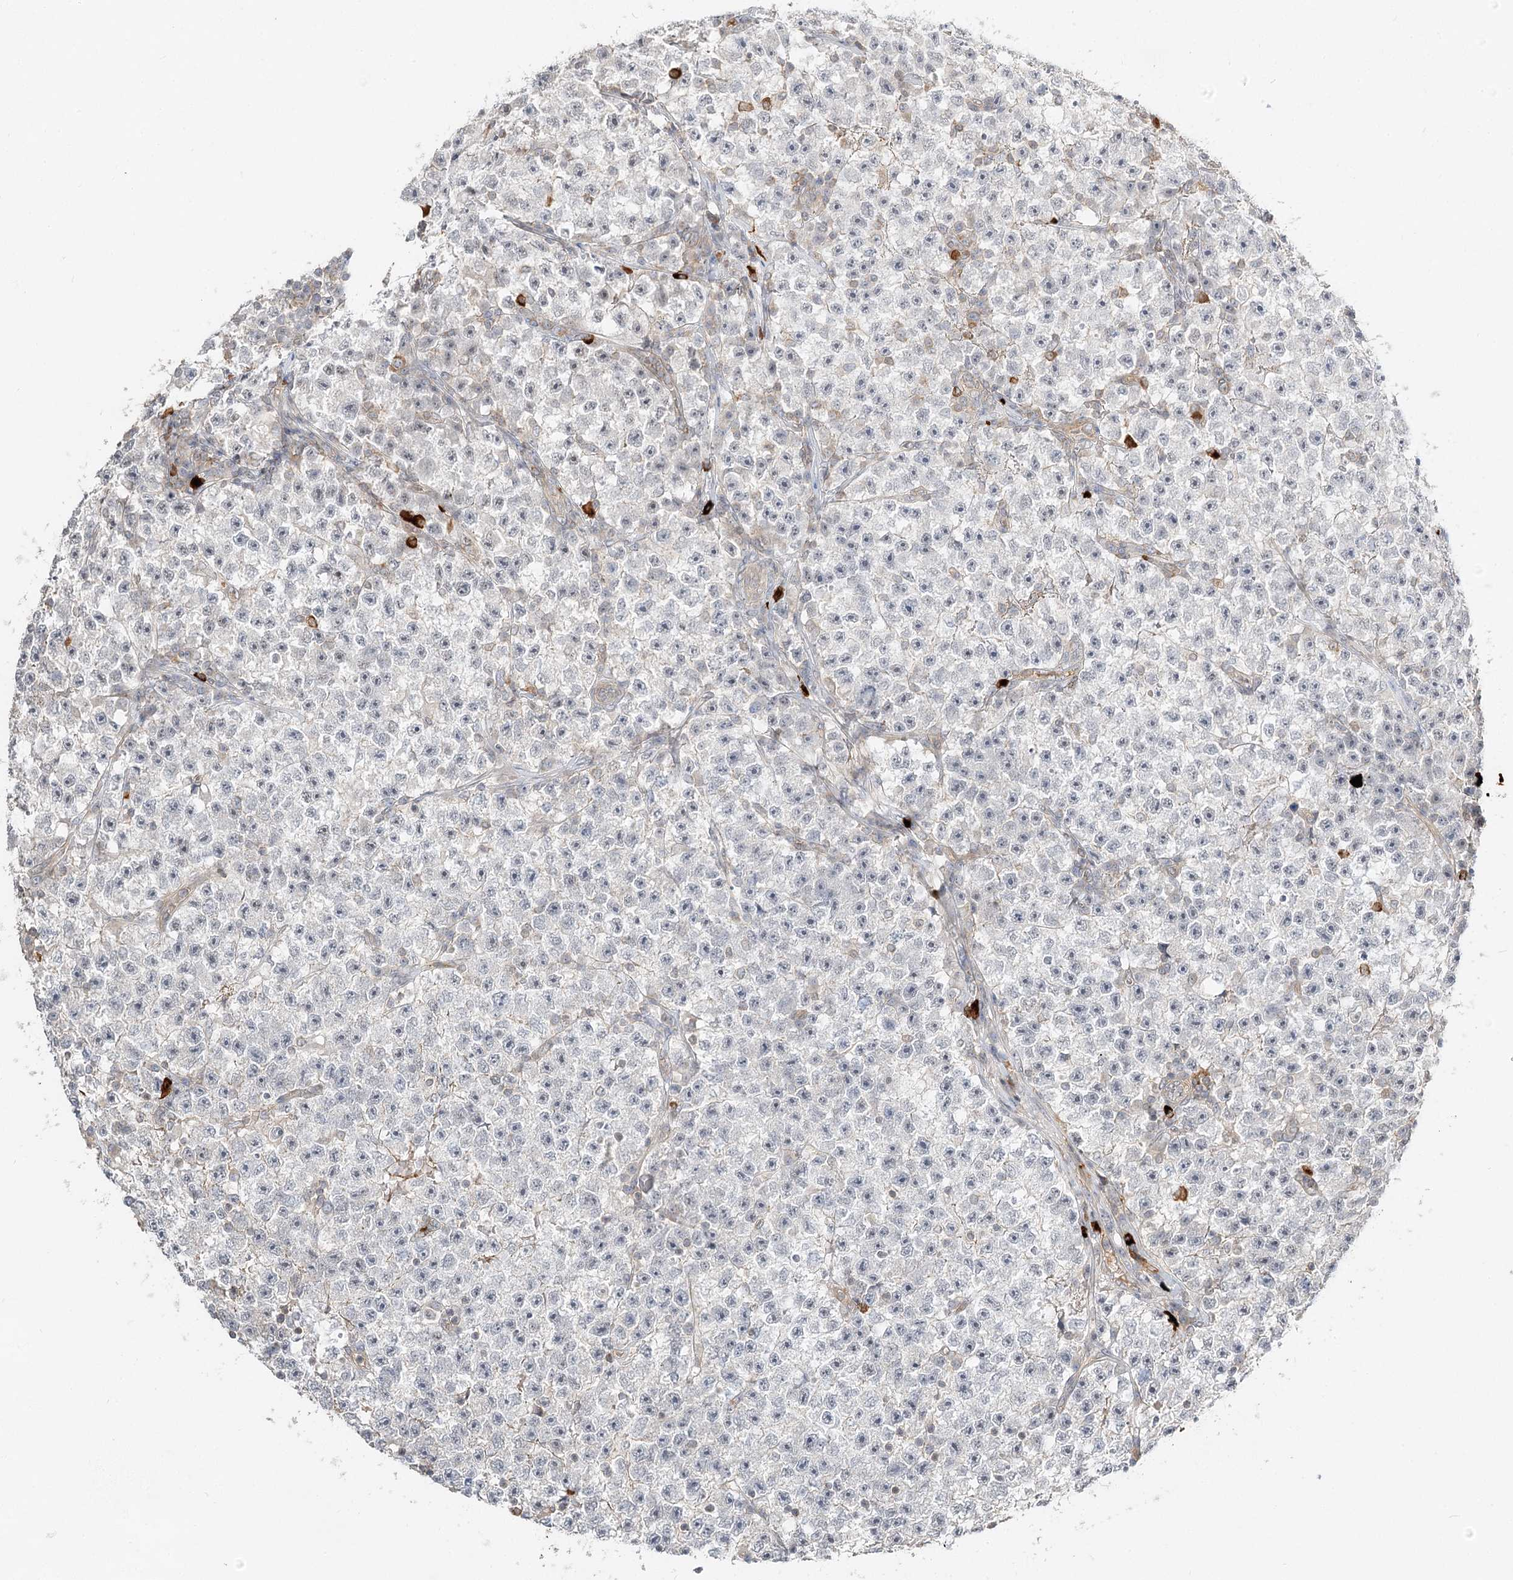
{"staining": {"intensity": "negative", "quantity": "none", "location": "none"}, "tissue": "testis cancer", "cell_type": "Tumor cells", "image_type": "cancer", "snomed": [{"axis": "morphology", "description": "Seminoma, NOS"}, {"axis": "topography", "description": "Testis"}], "caption": "The micrograph displays no staining of tumor cells in testis cancer (seminoma).", "gene": "GUCY2C", "patient": {"sex": "male", "age": 22}}